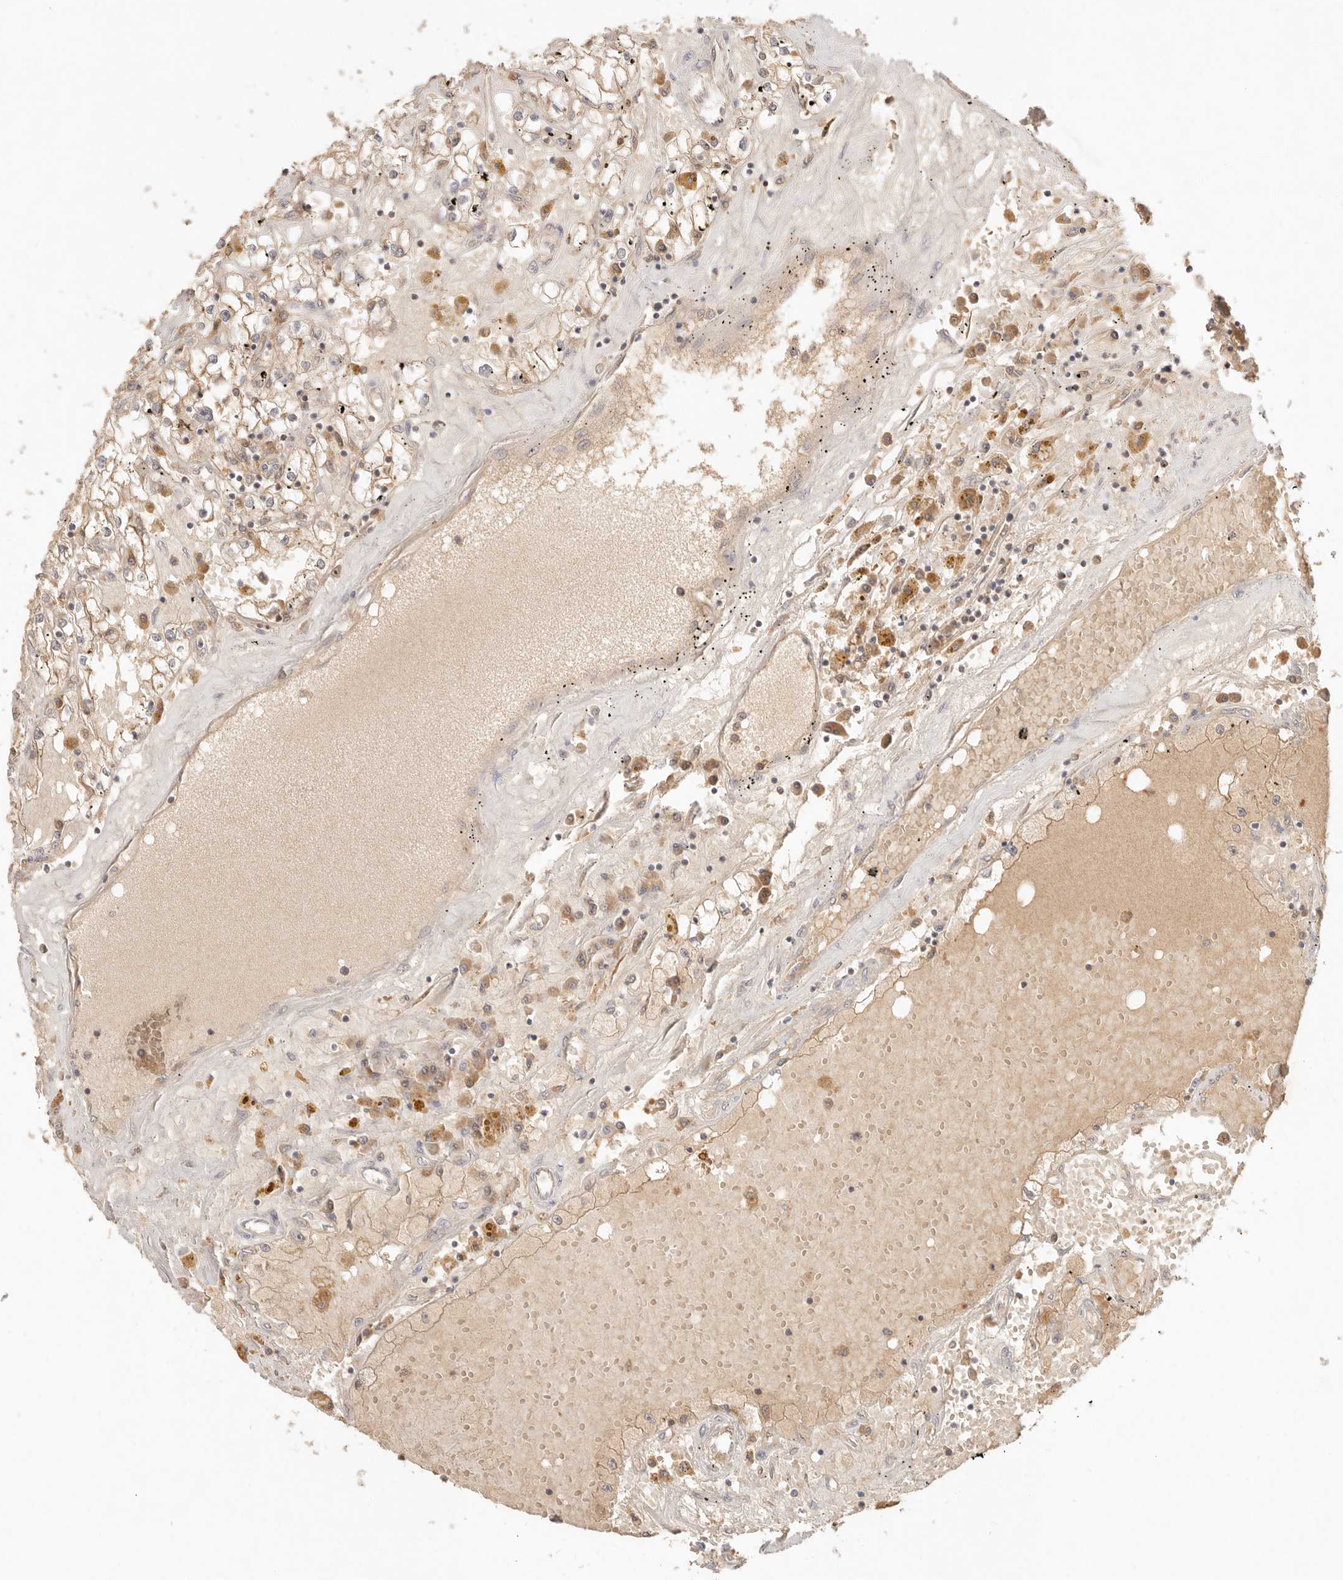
{"staining": {"intensity": "weak", "quantity": ">75%", "location": "cytoplasmic/membranous"}, "tissue": "renal cancer", "cell_type": "Tumor cells", "image_type": "cancer", "snomed": [{"axis": "morphology", "description": "Adenocarcinoma, NOS"}, {"axis": "topography", "description": "Kidney"}], "caption": "The histopathology image reveals immunohistochemical staining of renal cancer (adenocarcinoma). There is weak cytoplasmic/membranous expression is identified in approximately >75% of tumor cells. (IHC, brightfield microscopy, high magnification).", "gene": "NECAP2", "patient": {"sex": "male", "age": 56}}